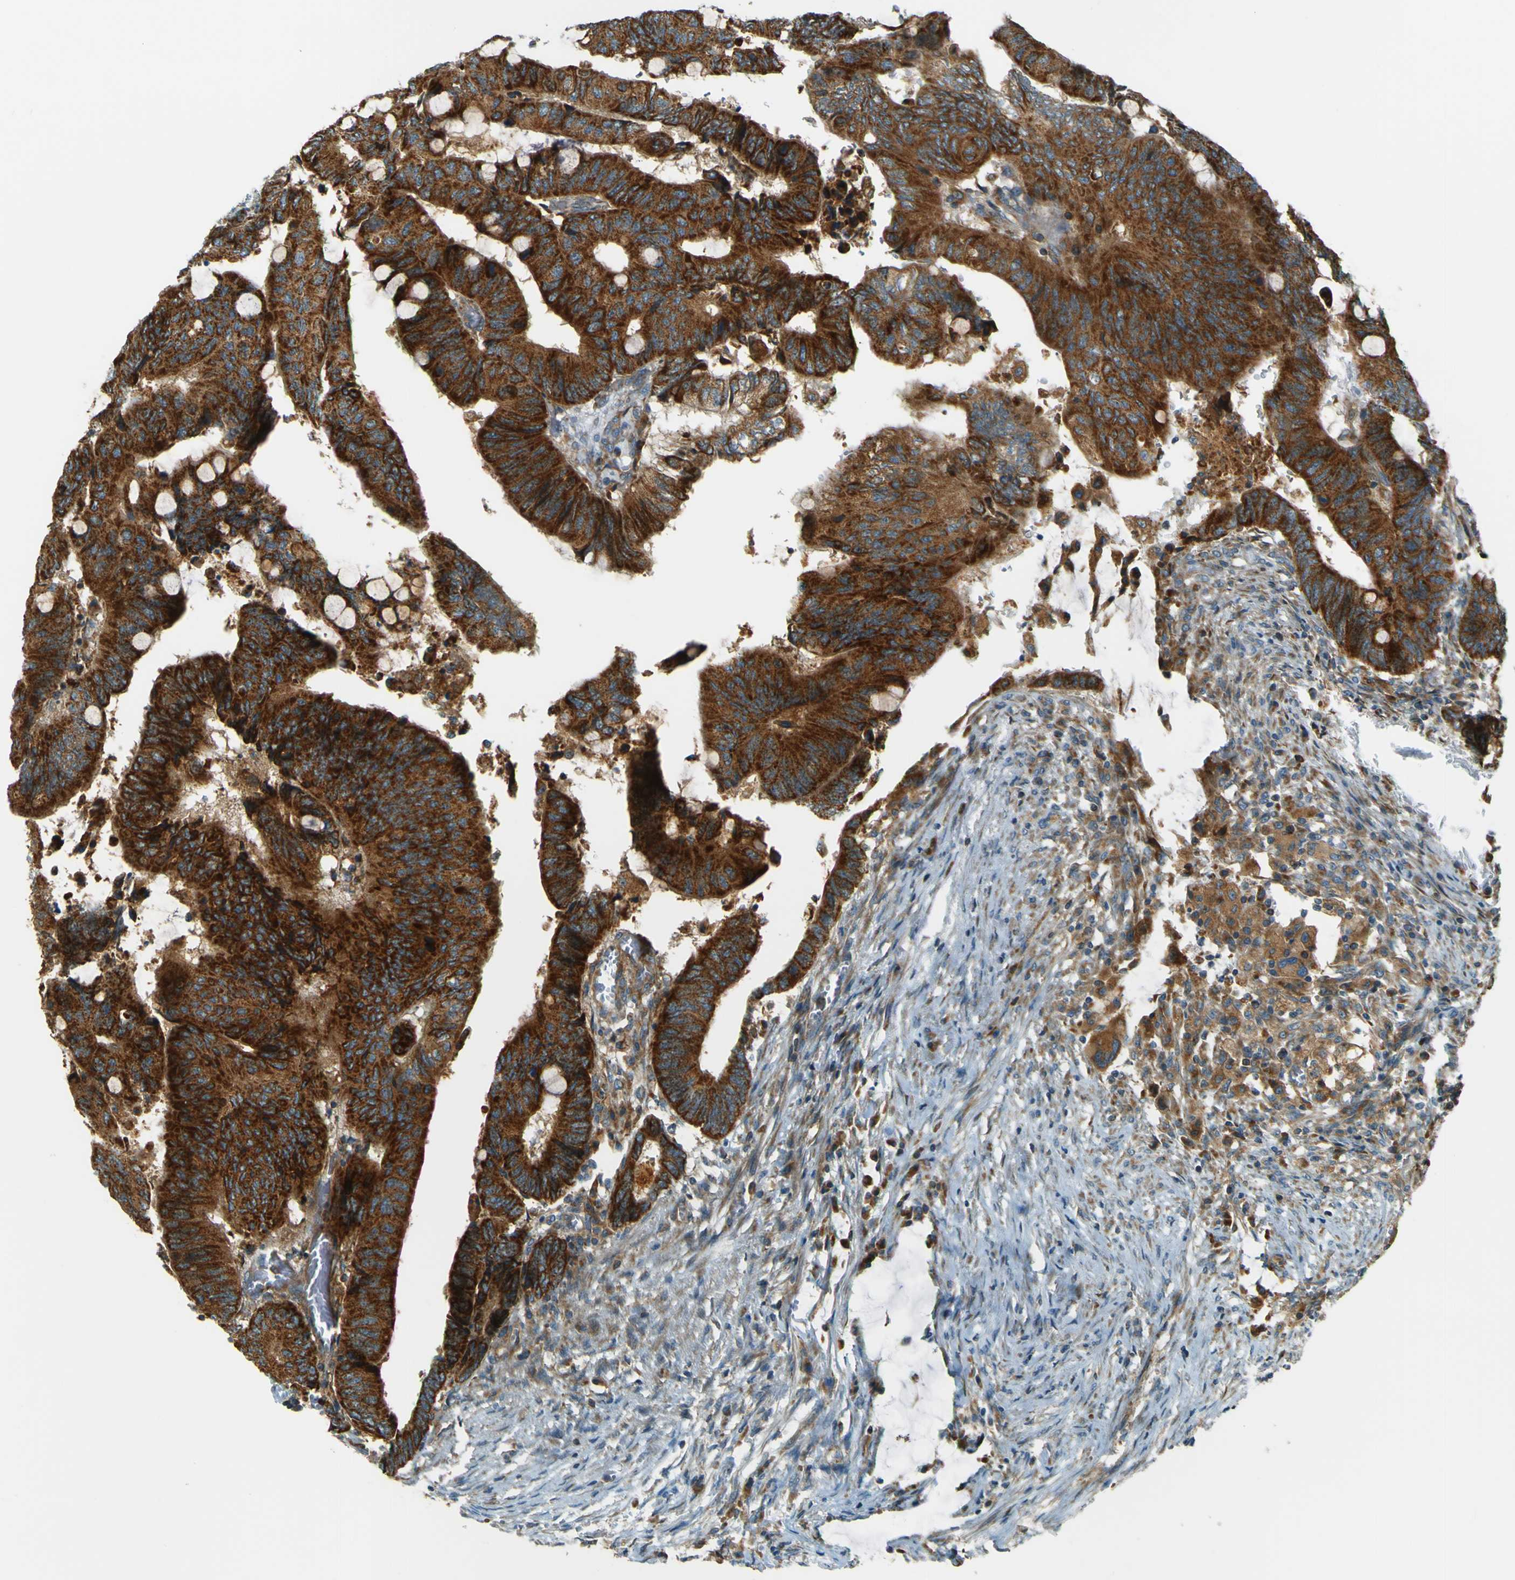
{"staining": {"intensity": "strong", "quantity": ">75%", "location": "cytoplasmic/membranous"}, "tissue": "colorectal cancer", "cell_type": "Tumor cells", "image_type": "cancer", "snomed": [{"axis": "morphology", "description": "Normal tissue, NOS"}, {"axis": "morphology", "description": "Adenocarcinoma, NOS"}, {"axis": "topography", "description": "Rectum"}, {"axis": "topography", "description": "Peripheral nerve tissue"}], "caption": "Protein analysis of colorectal adenocarcinoma tissue reveals strong cytoplasmic/membranous expression in about >75% of tumor cells.", "gene": "DNAJC5", "patient": {"sex": "male", "age": 92}}